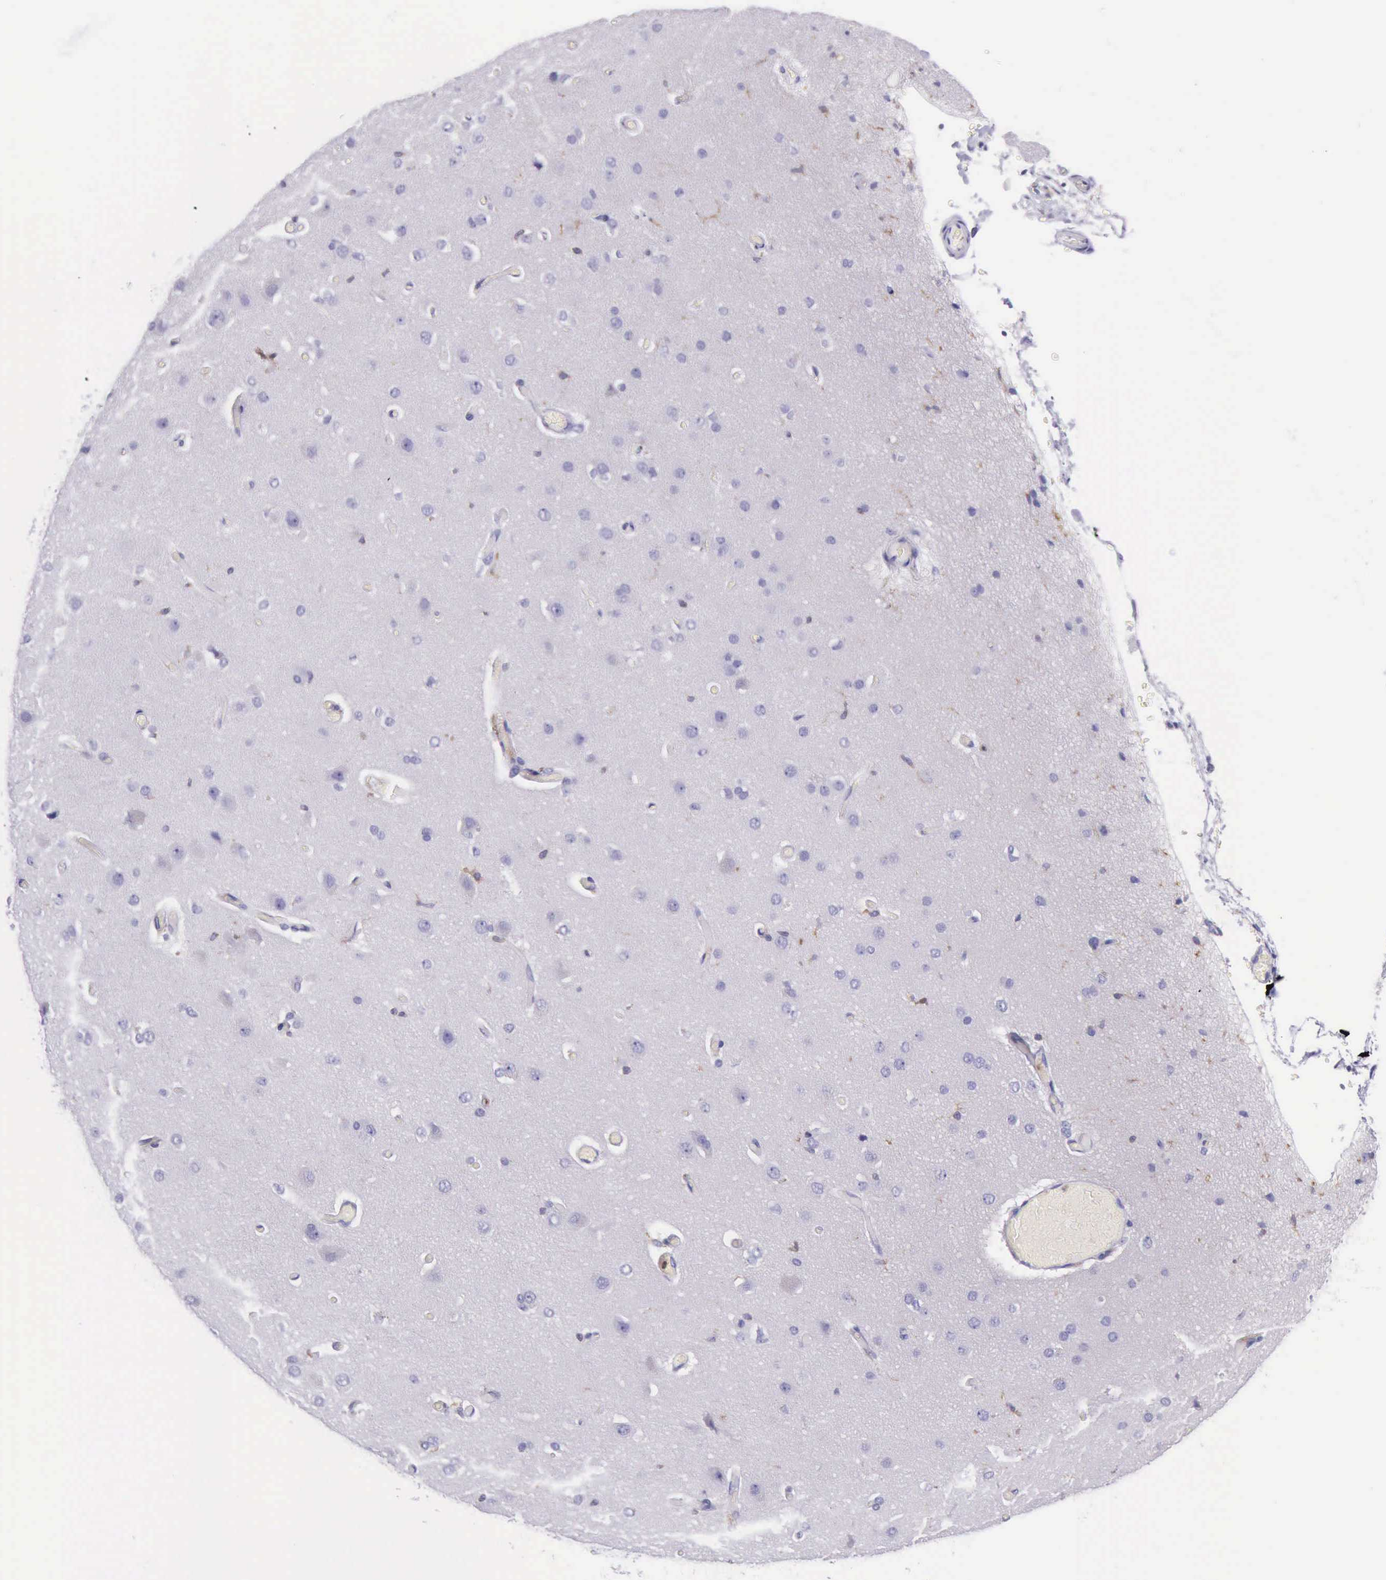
{"staining": {"intensity": "negative", "quantity": "none", "location": "none"}, "tissue": "cerebral cortex", "cell_type": "Endothelial cells", "image_type": "normal", "snomed": [{"axis": "morphology", "description": "Normal tissue, NOS"}, {"axis": "morphology", "description": "Glioma, malignant, High grade"}, {"axis": "topography", "description": "Cerebral cortex"}], "caption": "DAB (3,3'-diaminobenzidine) immunohistochemical staining of unremarkable cerebral cortex demonstrates no significant expression in endothelial cells.", "gene": "BTK", "patient": {"sex": "male", "age": 77}}